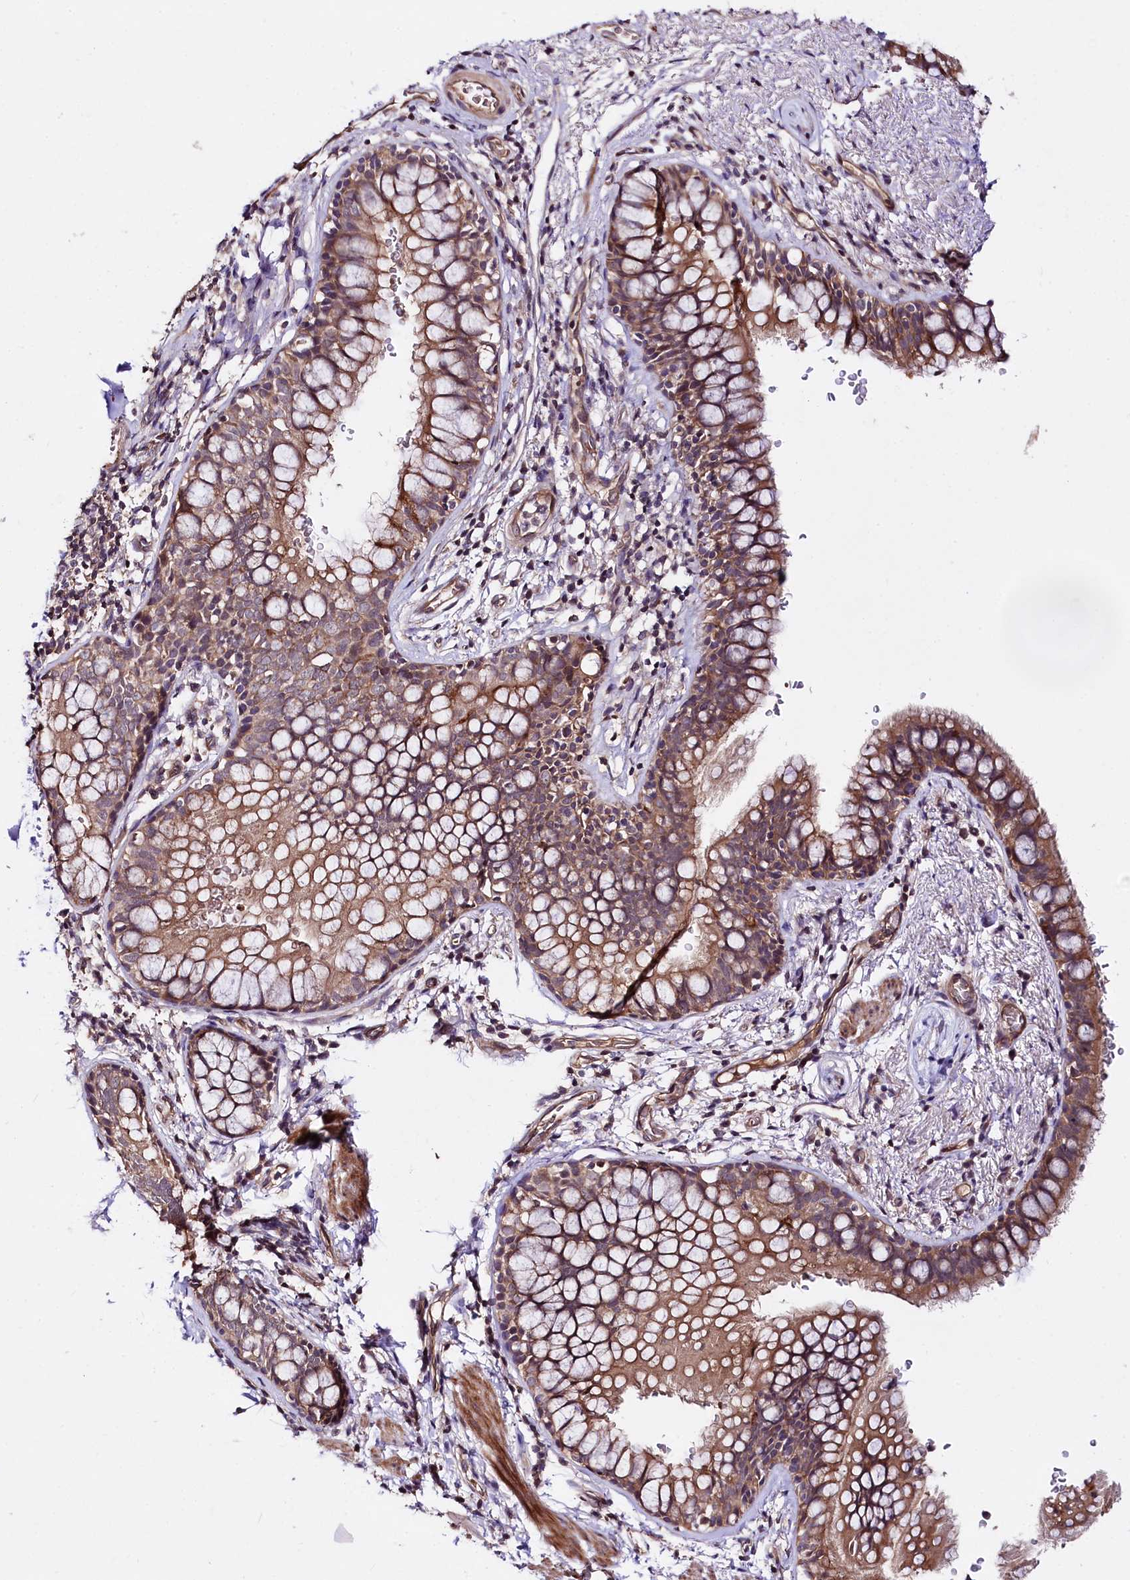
{"staining": {"intensity": "moderate", "quantity": ">75%", "location": "cytoplasmic/membranous"}, "tissue": "bronchus", "cell_type": "Respiratory epithelial cells", "image_type": "normal", "snomed": [{"axis": "morphology", "description": "Normal tissue, NOS"}, {"axis": "topography", "description": "Cartilage tissue"}, {"axis": "topography", "description": "Bronchus"}], "caption": "Immunohistochemical staining of normal bronchus reveals >75% levels of moderate cytoplasmic/membranous protein positivity in about >75% of respiratory epithelial cells.", "gene": "TAFAZZIN", "patient": {"sex": "female", "age": 36}}